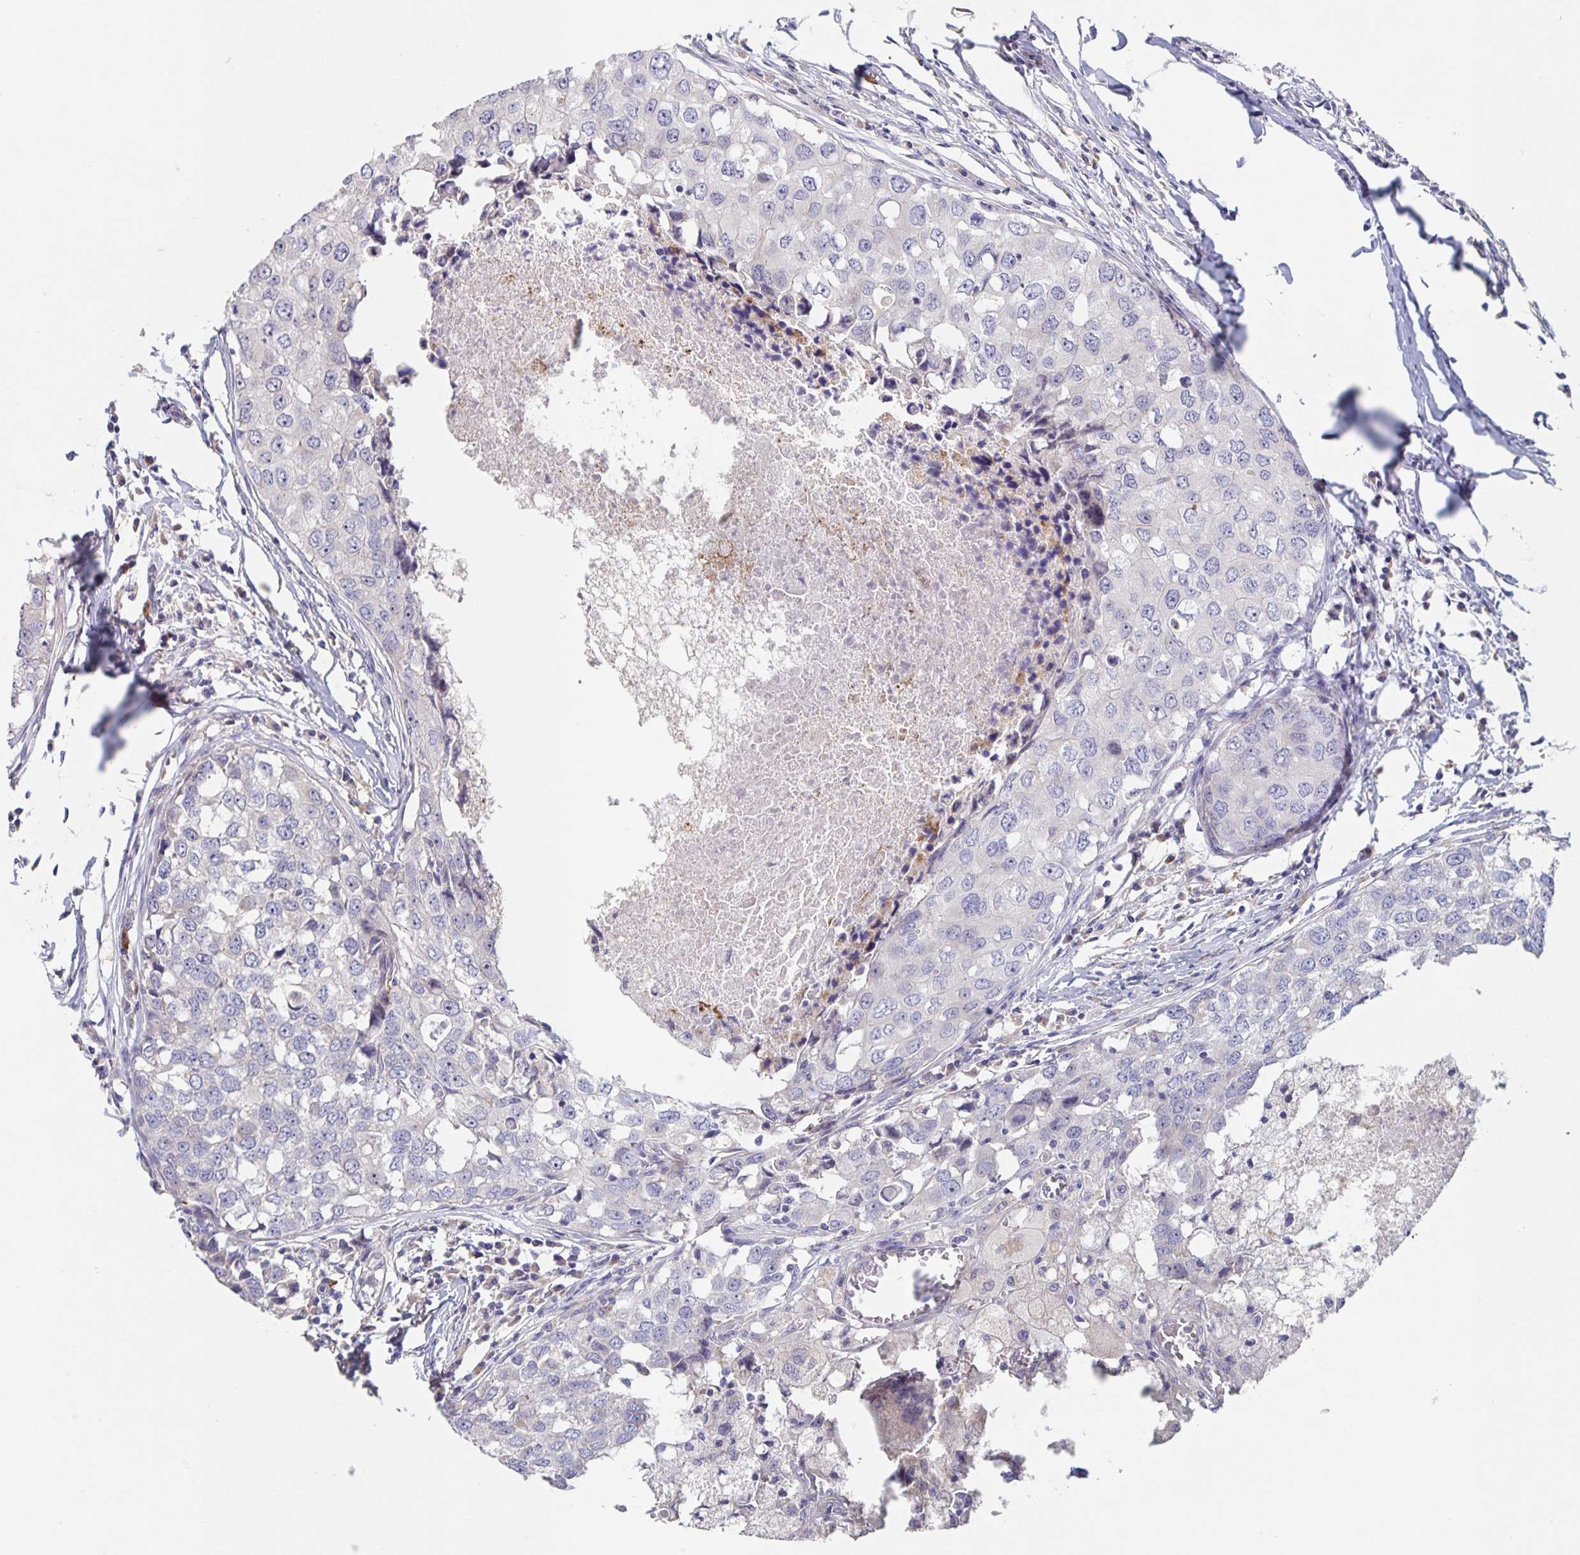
{"staining": {"intensity": "negative", "quantity": "none", "location": "none"}, "tissue": "breast cancer", "cell_type": "Tumor cells", "image_type": "cancer", "snomed": [{"axis": "morphology", "description": "Duct carcinoma"}, {"axis": "topography", "description": "Breast"}], "caption": "A histopathology image of human breast cancer is negative for staining in tumor cells.", "gene": "CDC42BPG", "patient": {"sex": "female", "age": 27}}